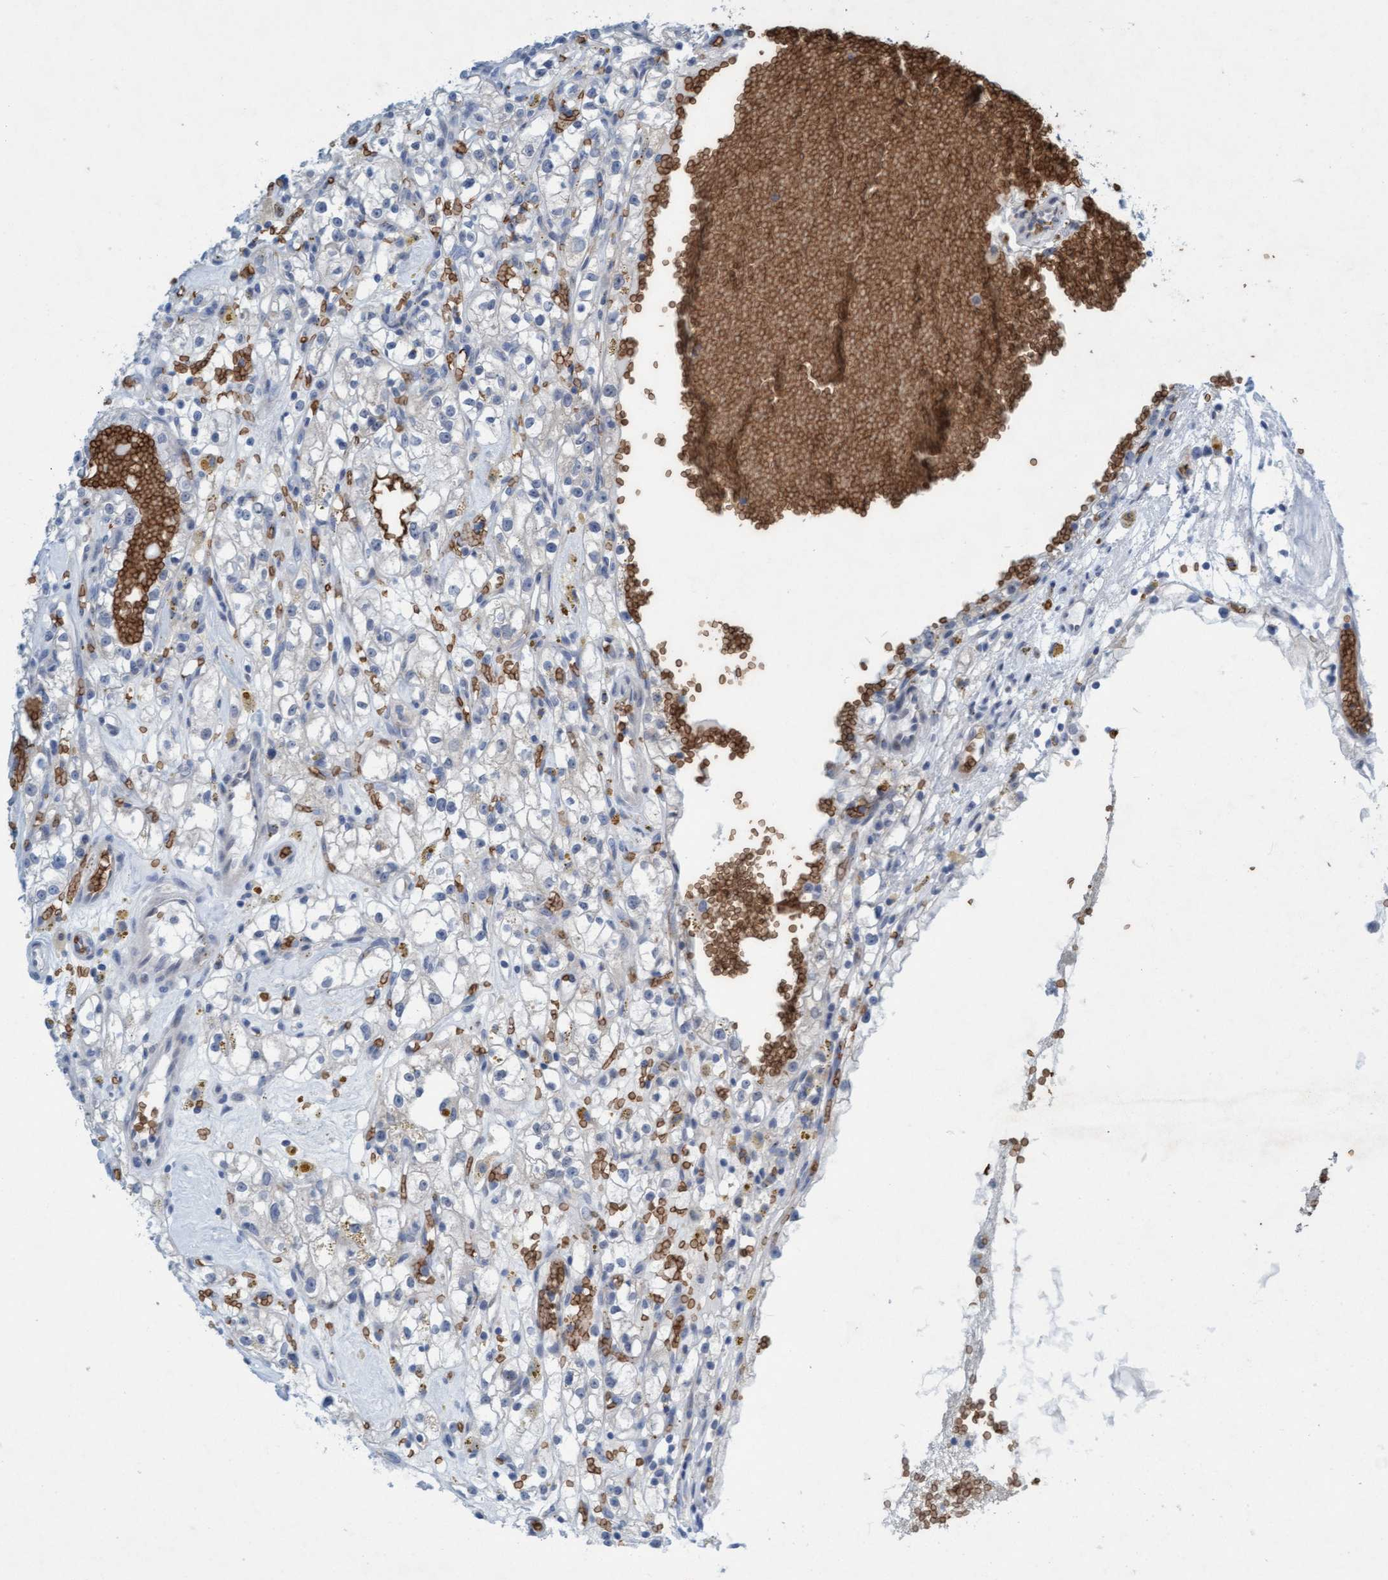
{"staining": {"intensity": "negative", "quantity": "none", "location": "none"}, "tissue": "renal cancer", "cell_type": "Tumor cells", "image_type": "cancer", "snomed": [{"axis": "morphology", "description": "Adenocarcinoma, NOS"}, {"axis": "topography", "description": "Kidney"}], "caption": "An immunohistochemistry (IHC) photomicrograph of renal adenocarcinoma is shown. There is no staining in tumor cells of renal adenocarcinoma.", "gene": "SPEM2", "patient": {"sex": "male", "age": 56}}